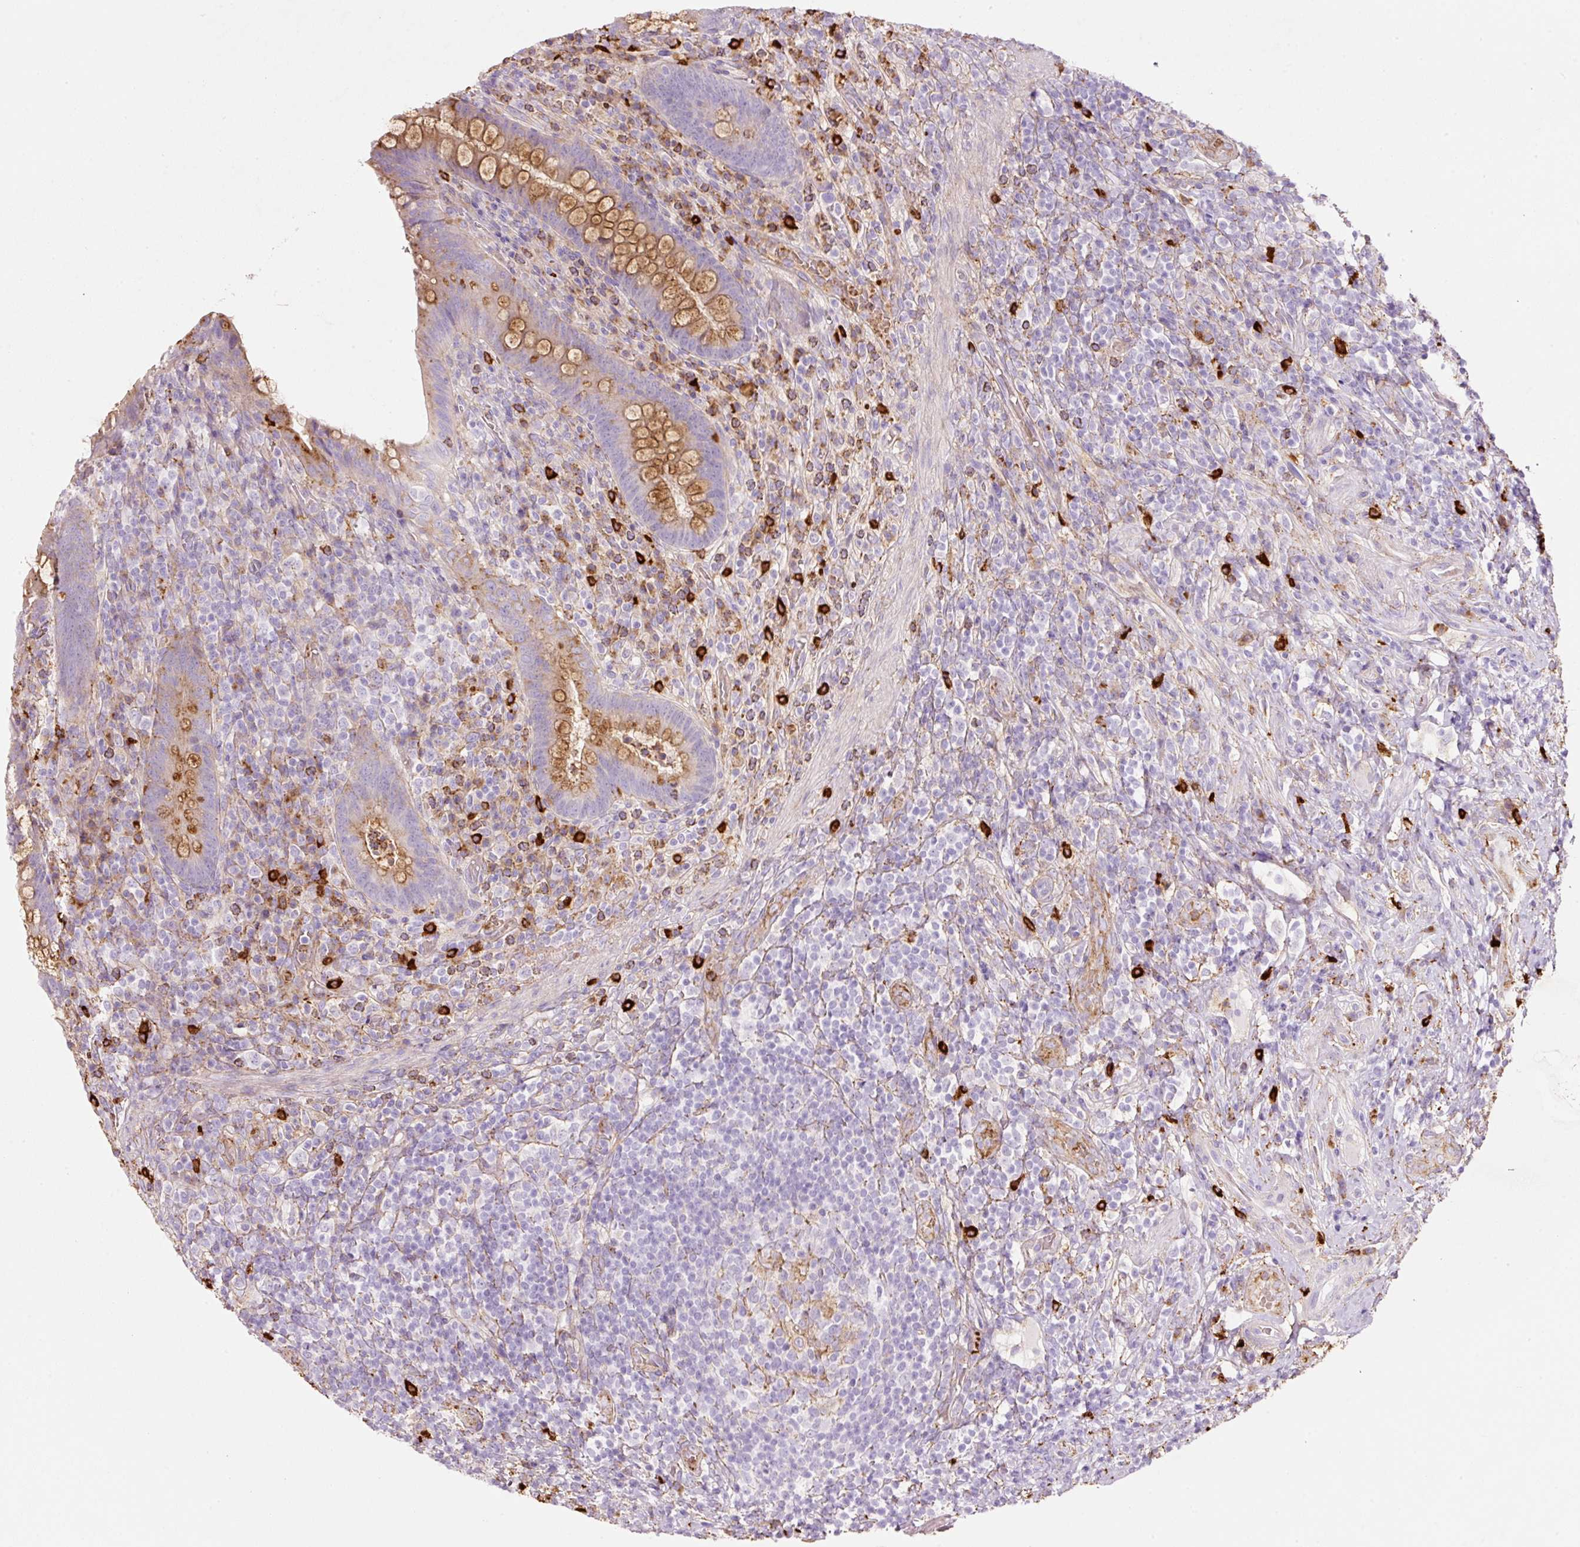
{"staining": {"intensity": "moderate", "quantity": ">75%", "location": "cytoplasmic/membranous"}, "tissue": "appendix", "cell_type": "Glandular cells", "image_type": "normal", "snomed": [{"axis": "morphology", "description": "Normal tissue, NOS"}, {"axis": "topography", "description": "Appendix"}], "caption": "Appendix stained for a protein reveals moderate cytoplasmic/membranous positivity in glandular cells. (DAB (3,3'-diaminobenzidine) IHC with brightfield microscopy, high magnification).", "gene": "TMC8", "patient": {"sex": "female", "age": 43}}